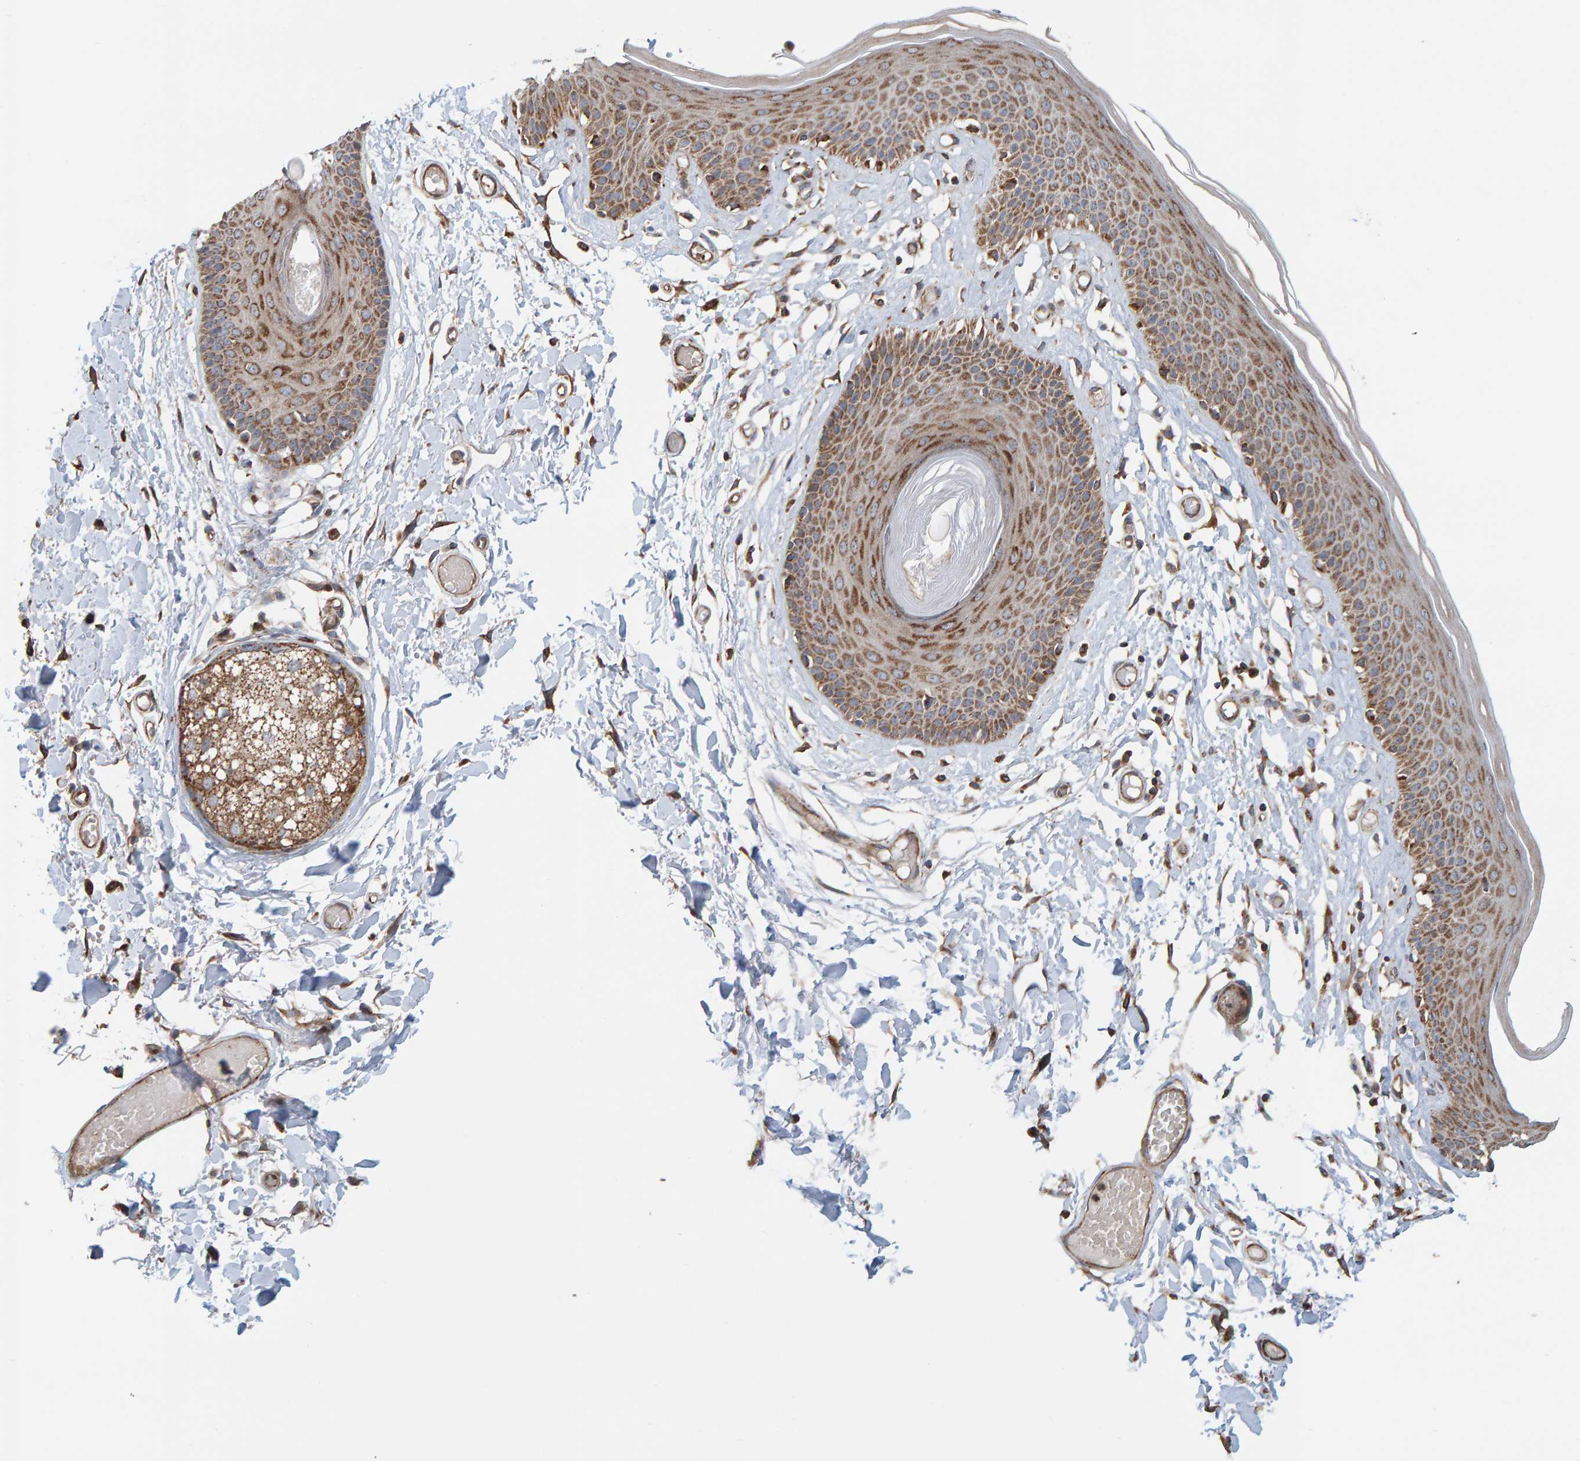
{"staining": {"intensity": "strong", "quantity": ">75%", "location": "cytoplasmic/membranous"}, "tissue": "skin", "cell_type": "Epidermal cells", "image_type": "normal", "snomed": [{"axis": "morphology", "description": "Normal tissue, NOS"}, {"axis": "topography", "description": "Vulva"}], "caption": "Immunohistochemistry (DAB) staining of normal skin shows strong cytoplasmic/membranous protein staining in approximately >75% of epidermal cells.", "gene": "MRPL45", "patient": {"sex": "female", "age": 73}}